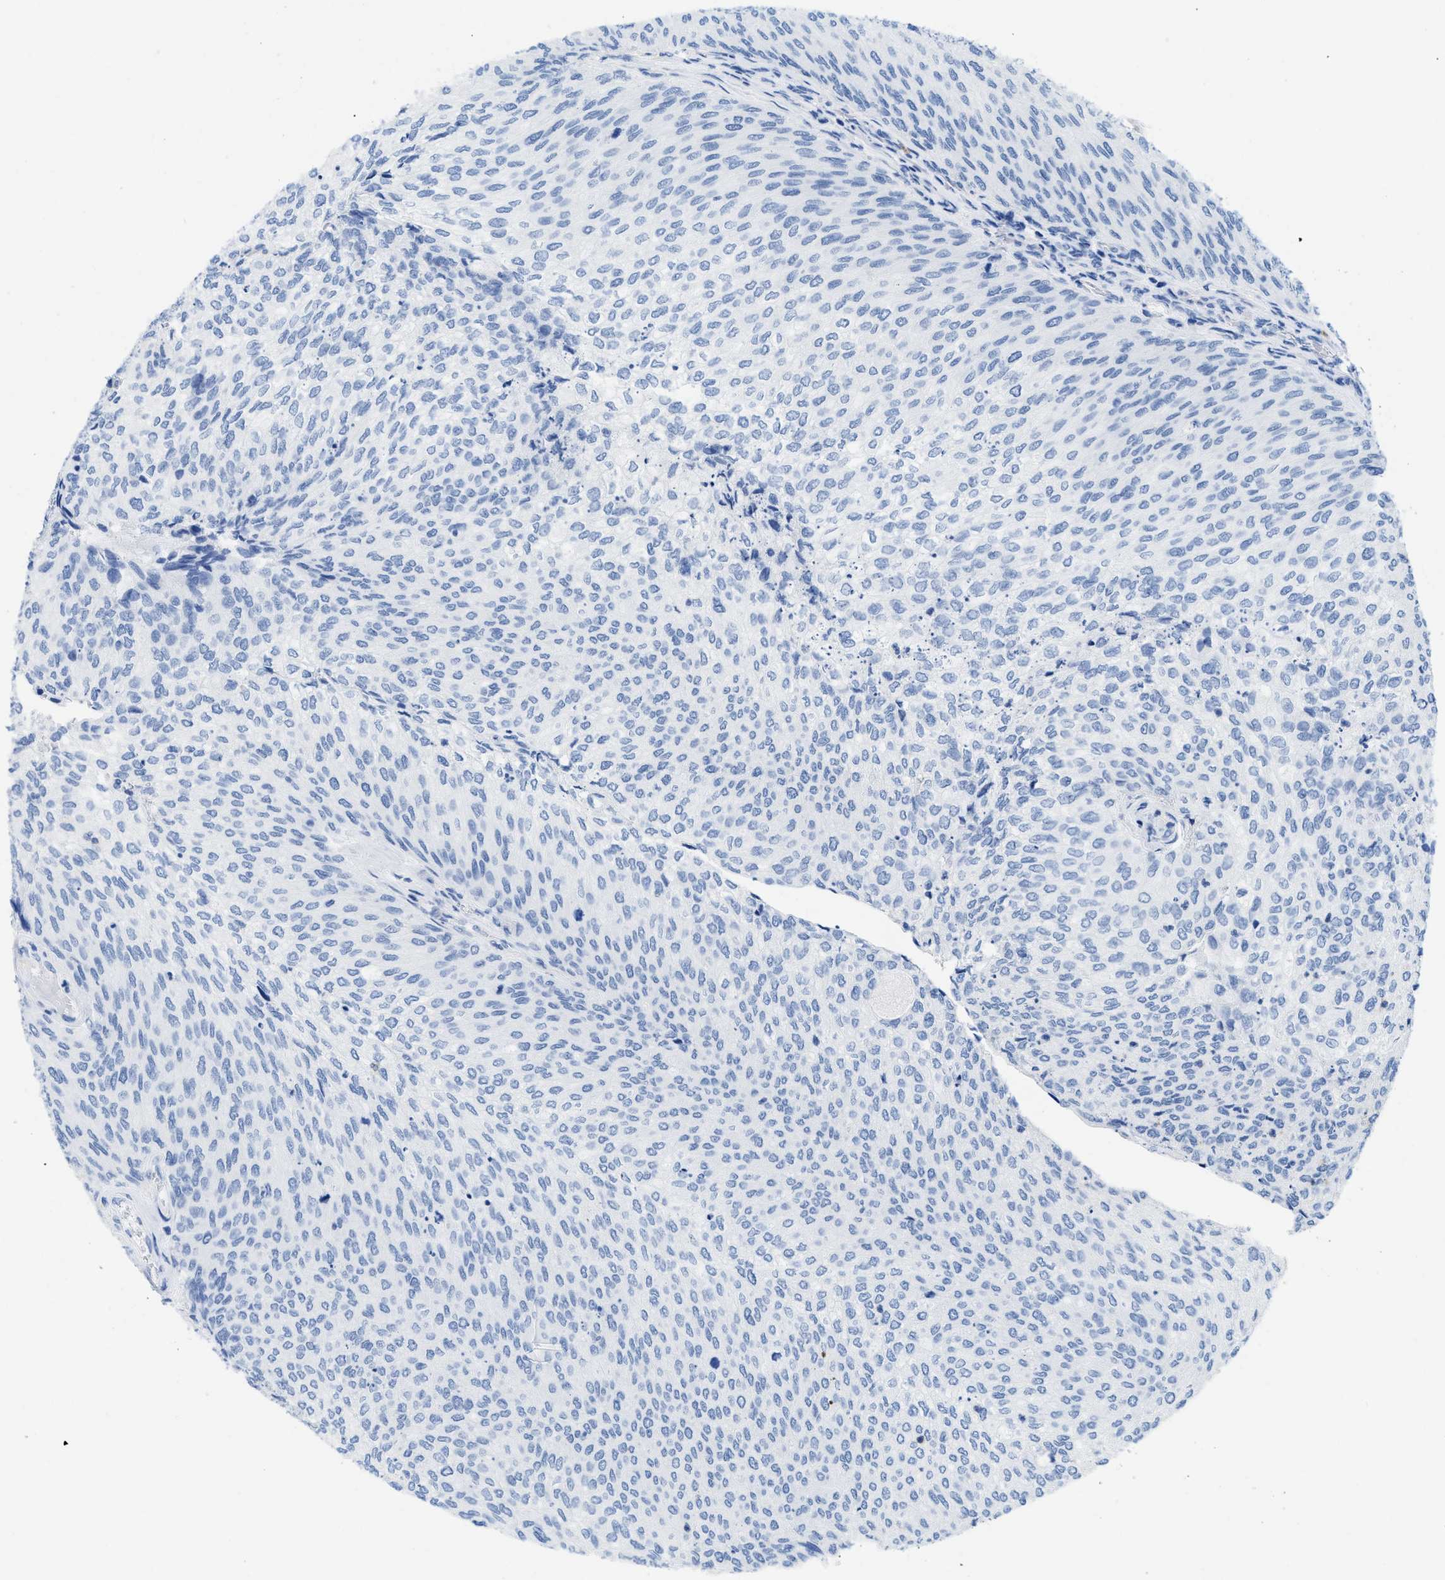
{"staining": {"intensity": "negative", "quantity": "none", "location": "none"}, "tissue": "urothelial cancer", "cell_type": "Tumor cells", "image_type": "cancer", "snomed": [{"axis": "morphology", "description": "Urothelial carcinoma, Low grade"}, {"axis": "topography", "description": "Urinary bladder"}], "caption": "The histopathology image shows no significant expression in tumor cells of urothelial cancer.", "gene": "CR1", "patient": {"sex": "female", "age": 79}}